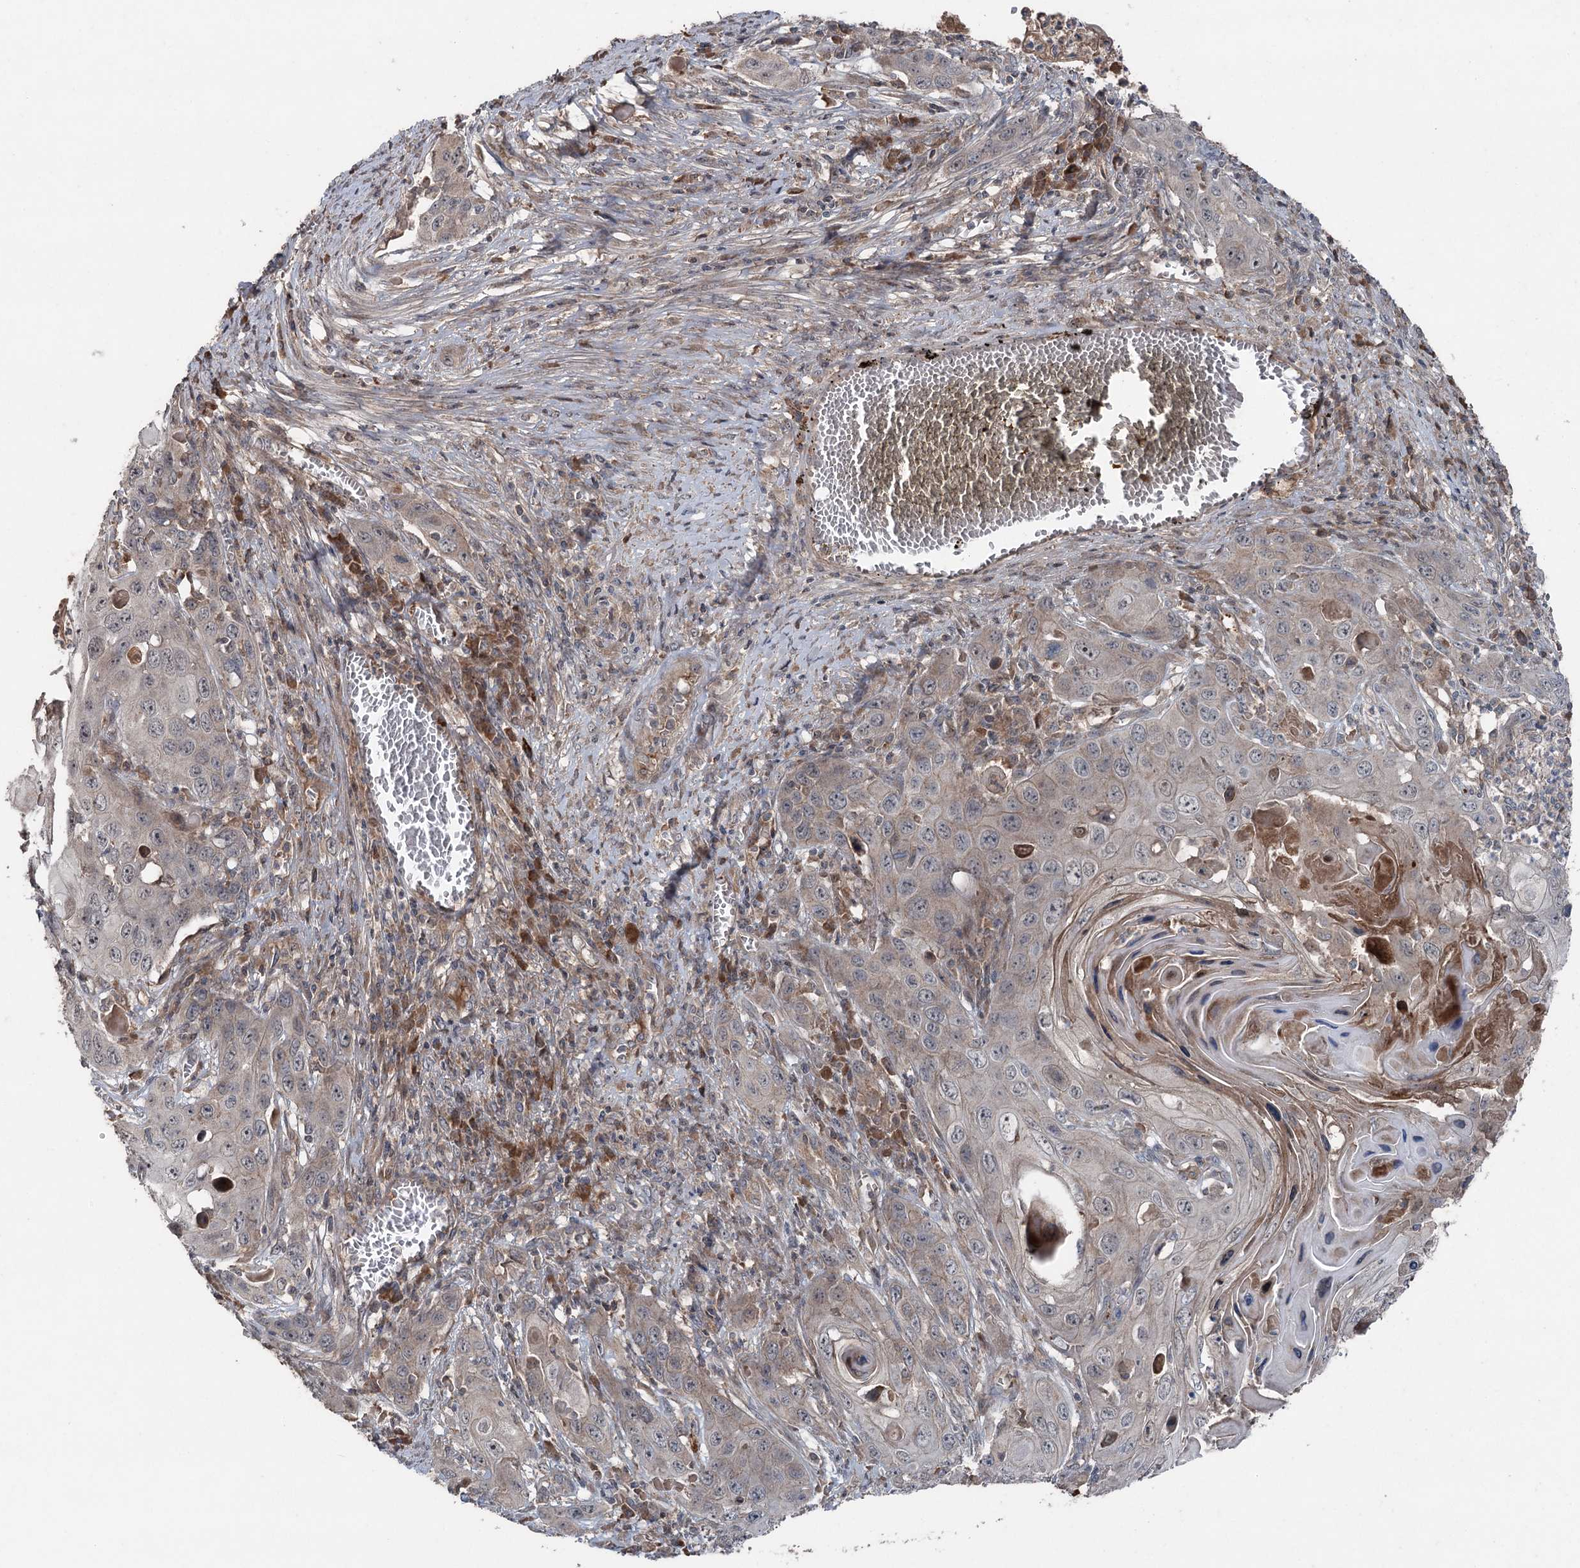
{"staining": {"intensity": "weak", "quantity": "<25%", "location": "cytoplasmic/membranous"}, "tissue": "skin cancer", "cell_type": "Tumor cells", "image_type": "cancer", "snomed": [{"axis": "morphology", "description": "Squamous cell carcinoma, NOS"}, {"axis": "topography", "description": "Skin"}], "caption": "IHC of skin cancer displays no positivity in tumor cells.", "gene": "MAPK8IP2", "patient": {"sex": "male", "age": 55}}